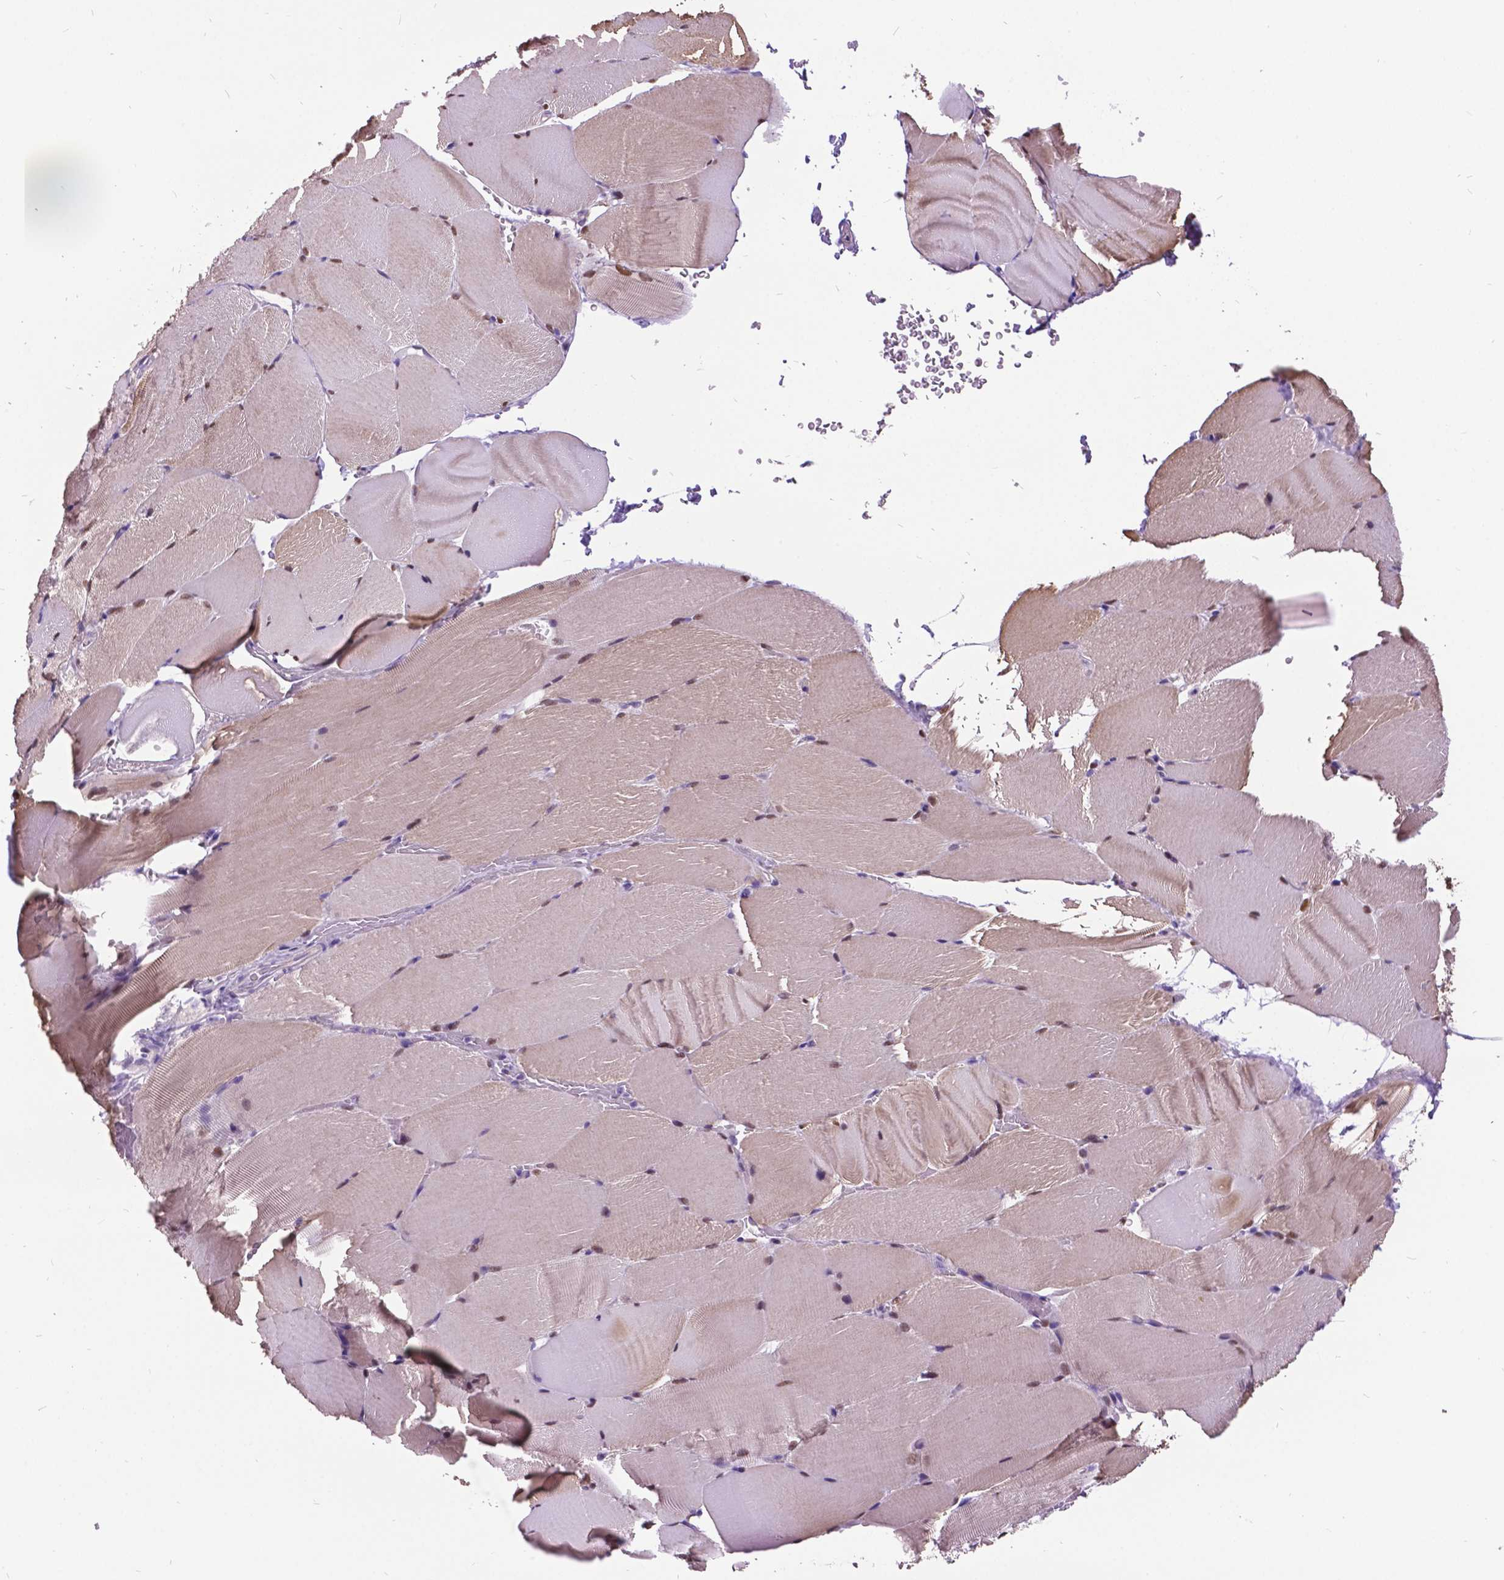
{"staining": {"intensity": "weak", "quantity": ">75%", "location": "cytoplasmic/membranous,nuclear"}, "tissue": "skeletal muscle", "cell_type": "Myocytes", "image_type": "normal", "snomed": [{"axis": "morphology", "description": "Normal tissue, NOS"}, {"axis": "topography", "description": "Skeletal muscle"}], "caption": "IHC image of benign human skeletal muscle stained for a protein (brown), which displays low levels of weak cytoplasmic/membranous,nuclear expression in about >75% of myocytes.", "gene": "DPF3", "patient": {"sex": "female", "age": 37}}